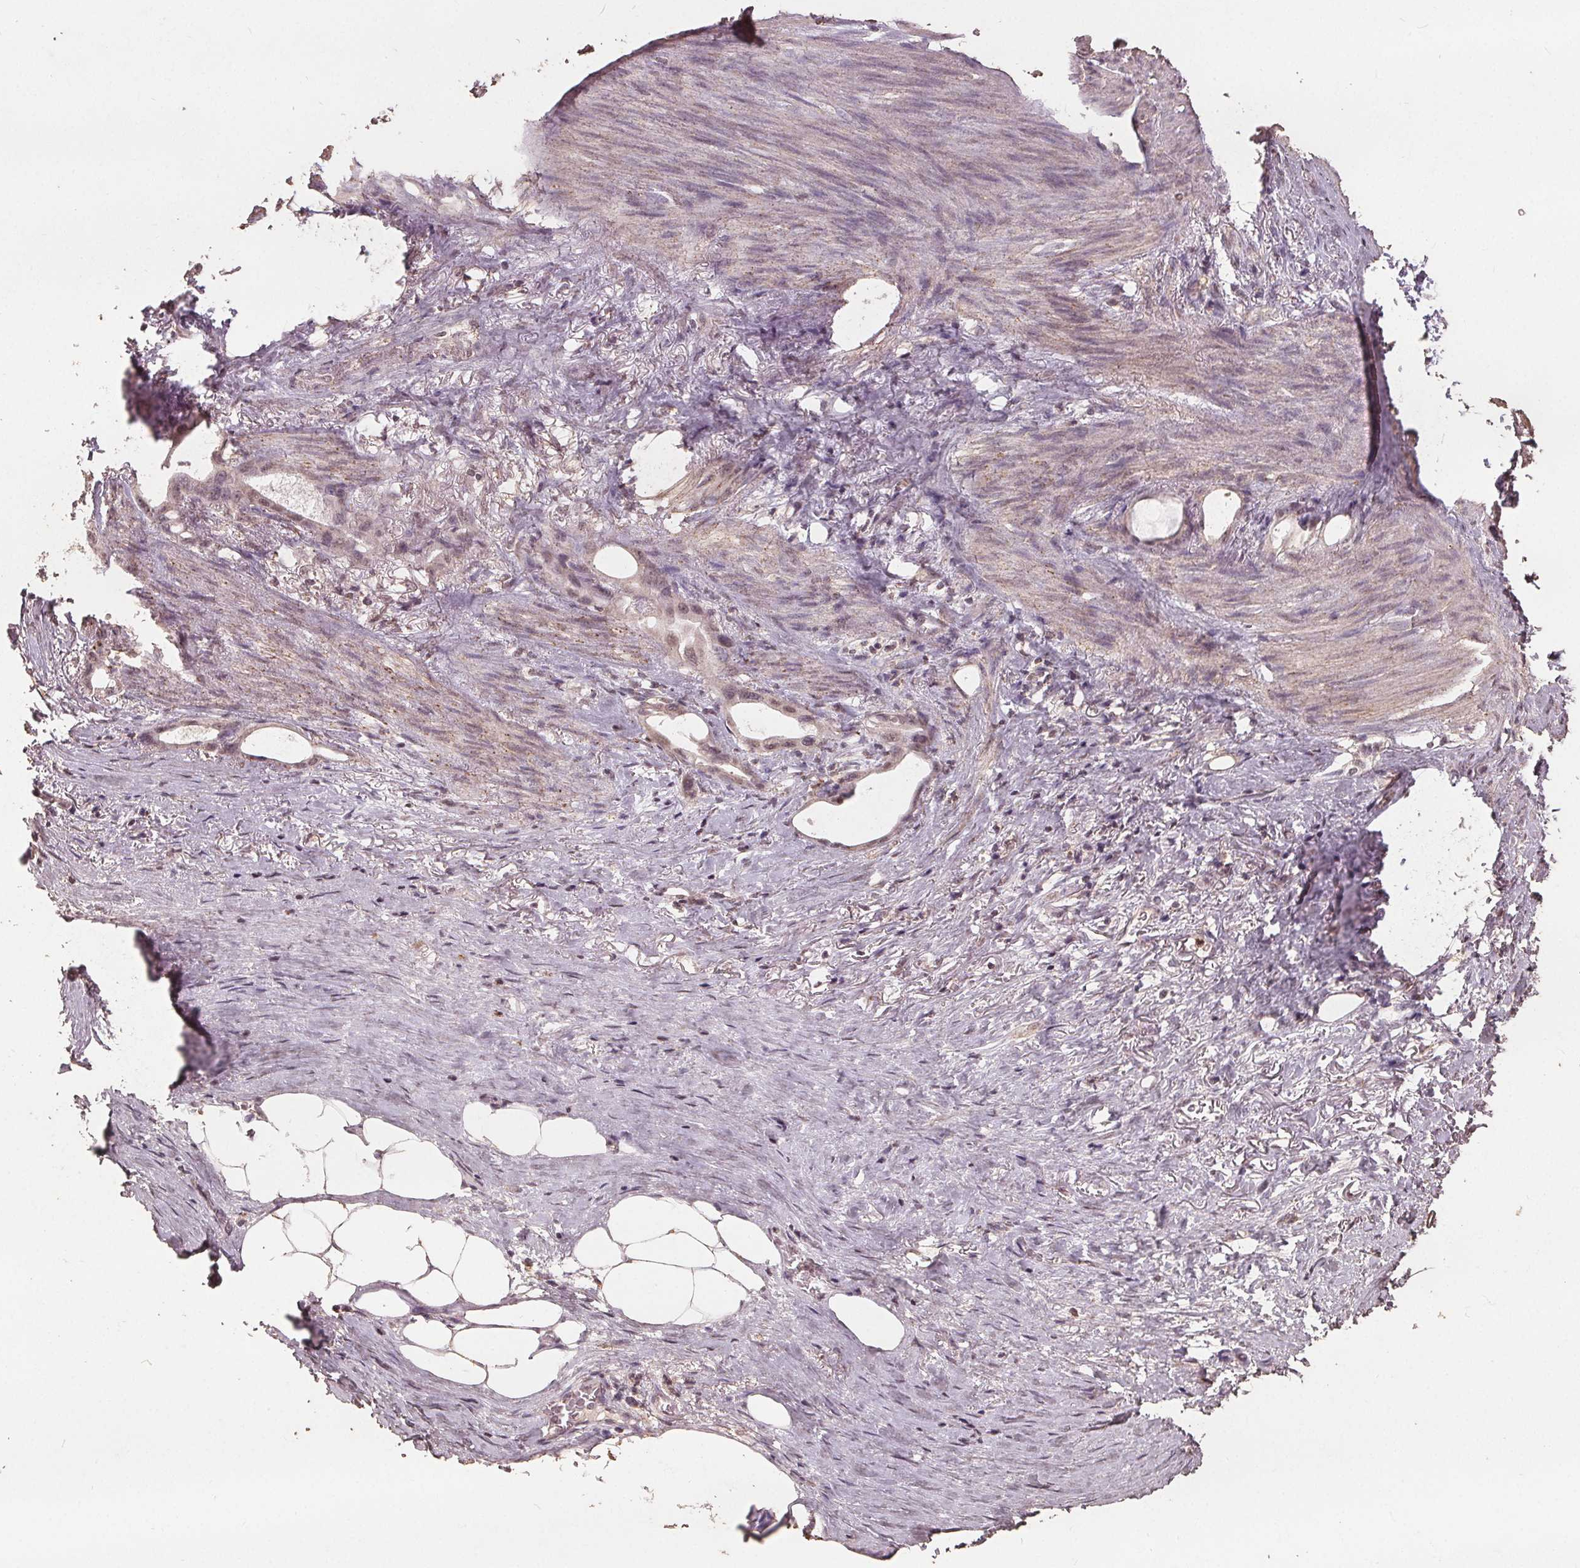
{"staining": {"intensity": "negative", "quantity": "none", "location": "none"}, "tissue": "stomach cancer", "cell_type": "Tumor cells", "image_type": "cancer", "snomed": [{"axis": "morphology", "description": "Adenocarcinoma, NOS"}, {"axis": "topography", "description": "Stomach, upper"}], "caption": "Histopathology image shows no protein positivity in tumor cells of stomach adenocarcinoma tissue.", "gene": "DSG3", "patient": {"sex": "male", "age": 62}}